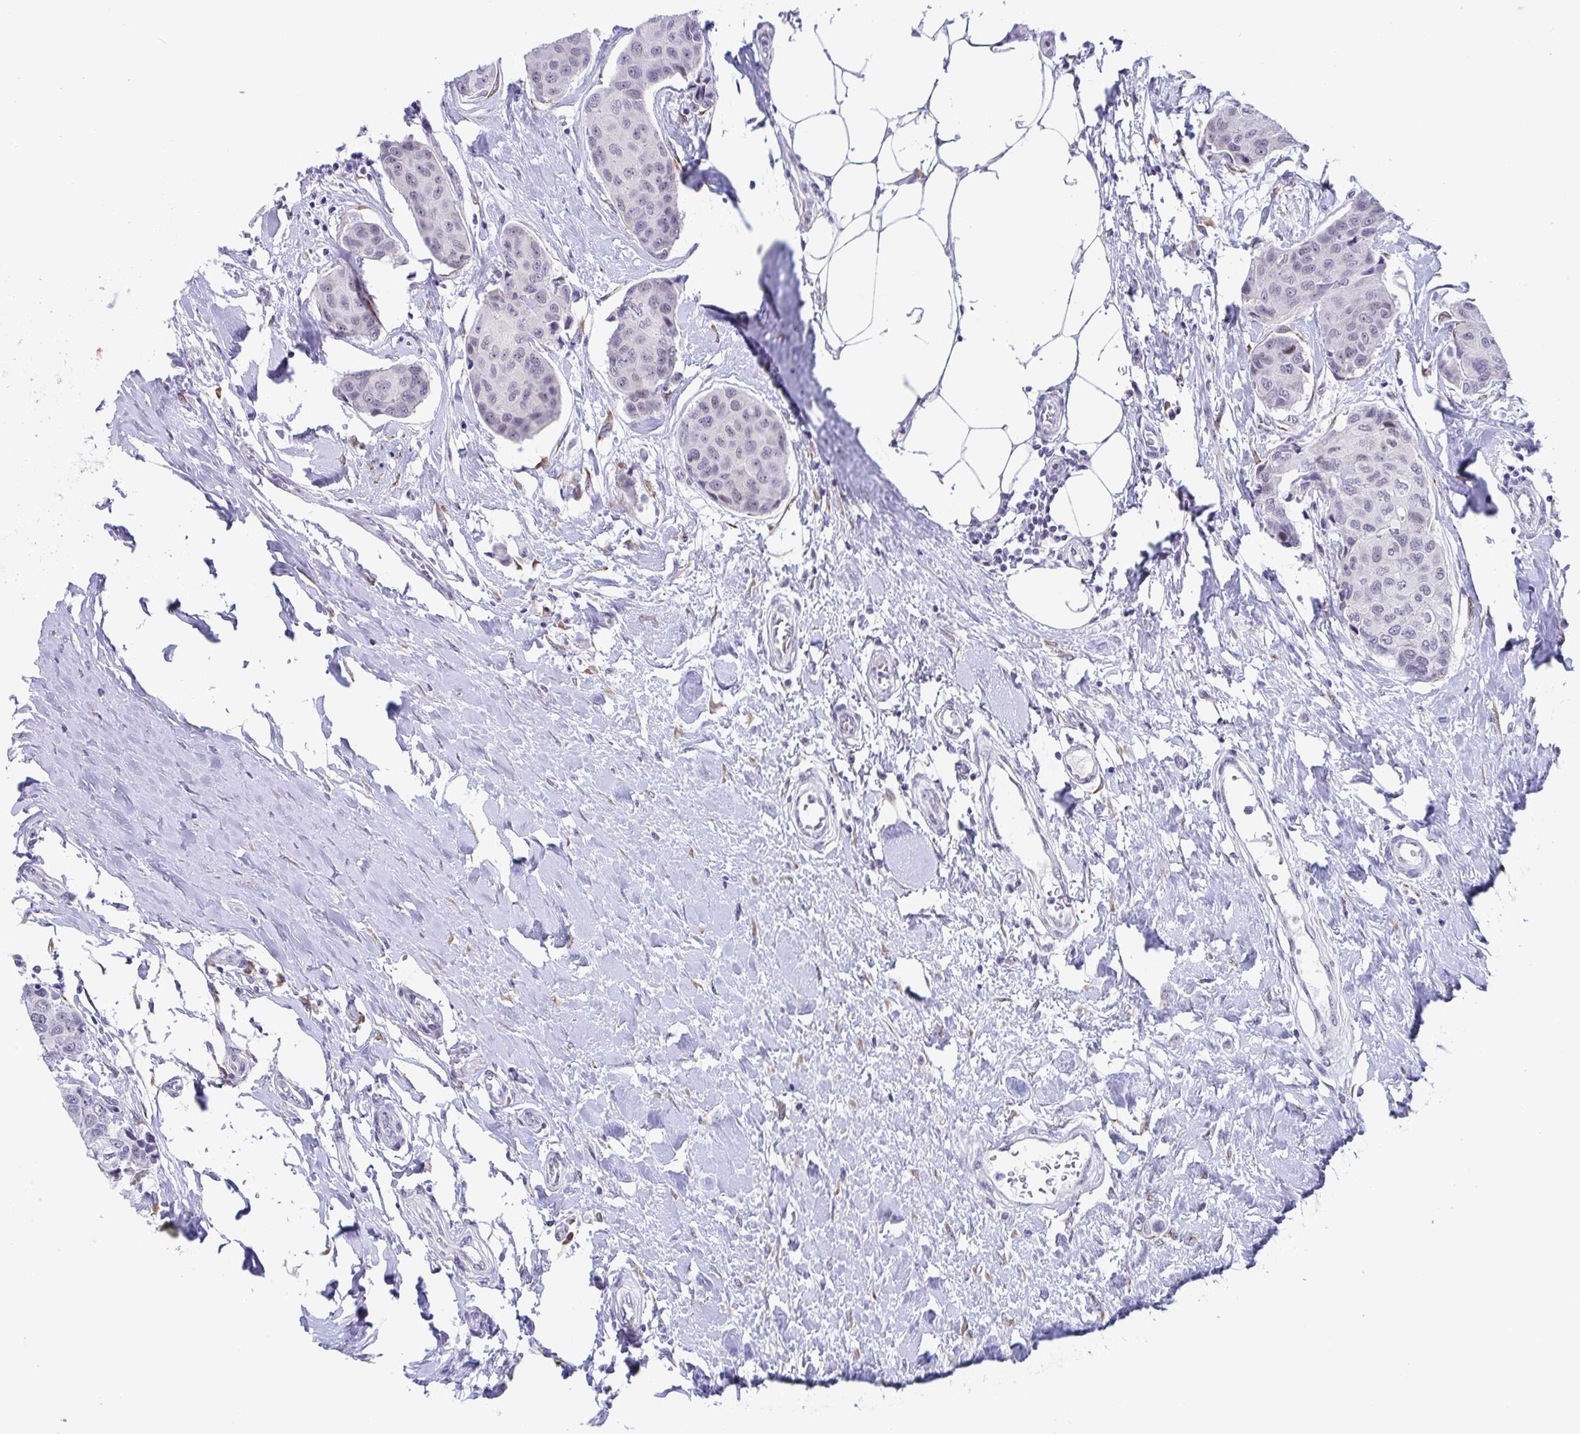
{"staining": {"intensity": "negative", "quantity": "none", "location": "none"}, "tissue": "breast cancer", "cell_type": "Tumor cells", "image_type": "cancer", "snomed": [{"axis": "morphology", "description": "Duct carcinoma"}, {"axis": "topography", "description": "Breast"}], "caption": "Immunohistochemistry of breast cancer displays no positivity in tumor cells. Nuclei are stained in blue.", "gene": "WDR72", "patient": {"sex": "female", "age": 80}}